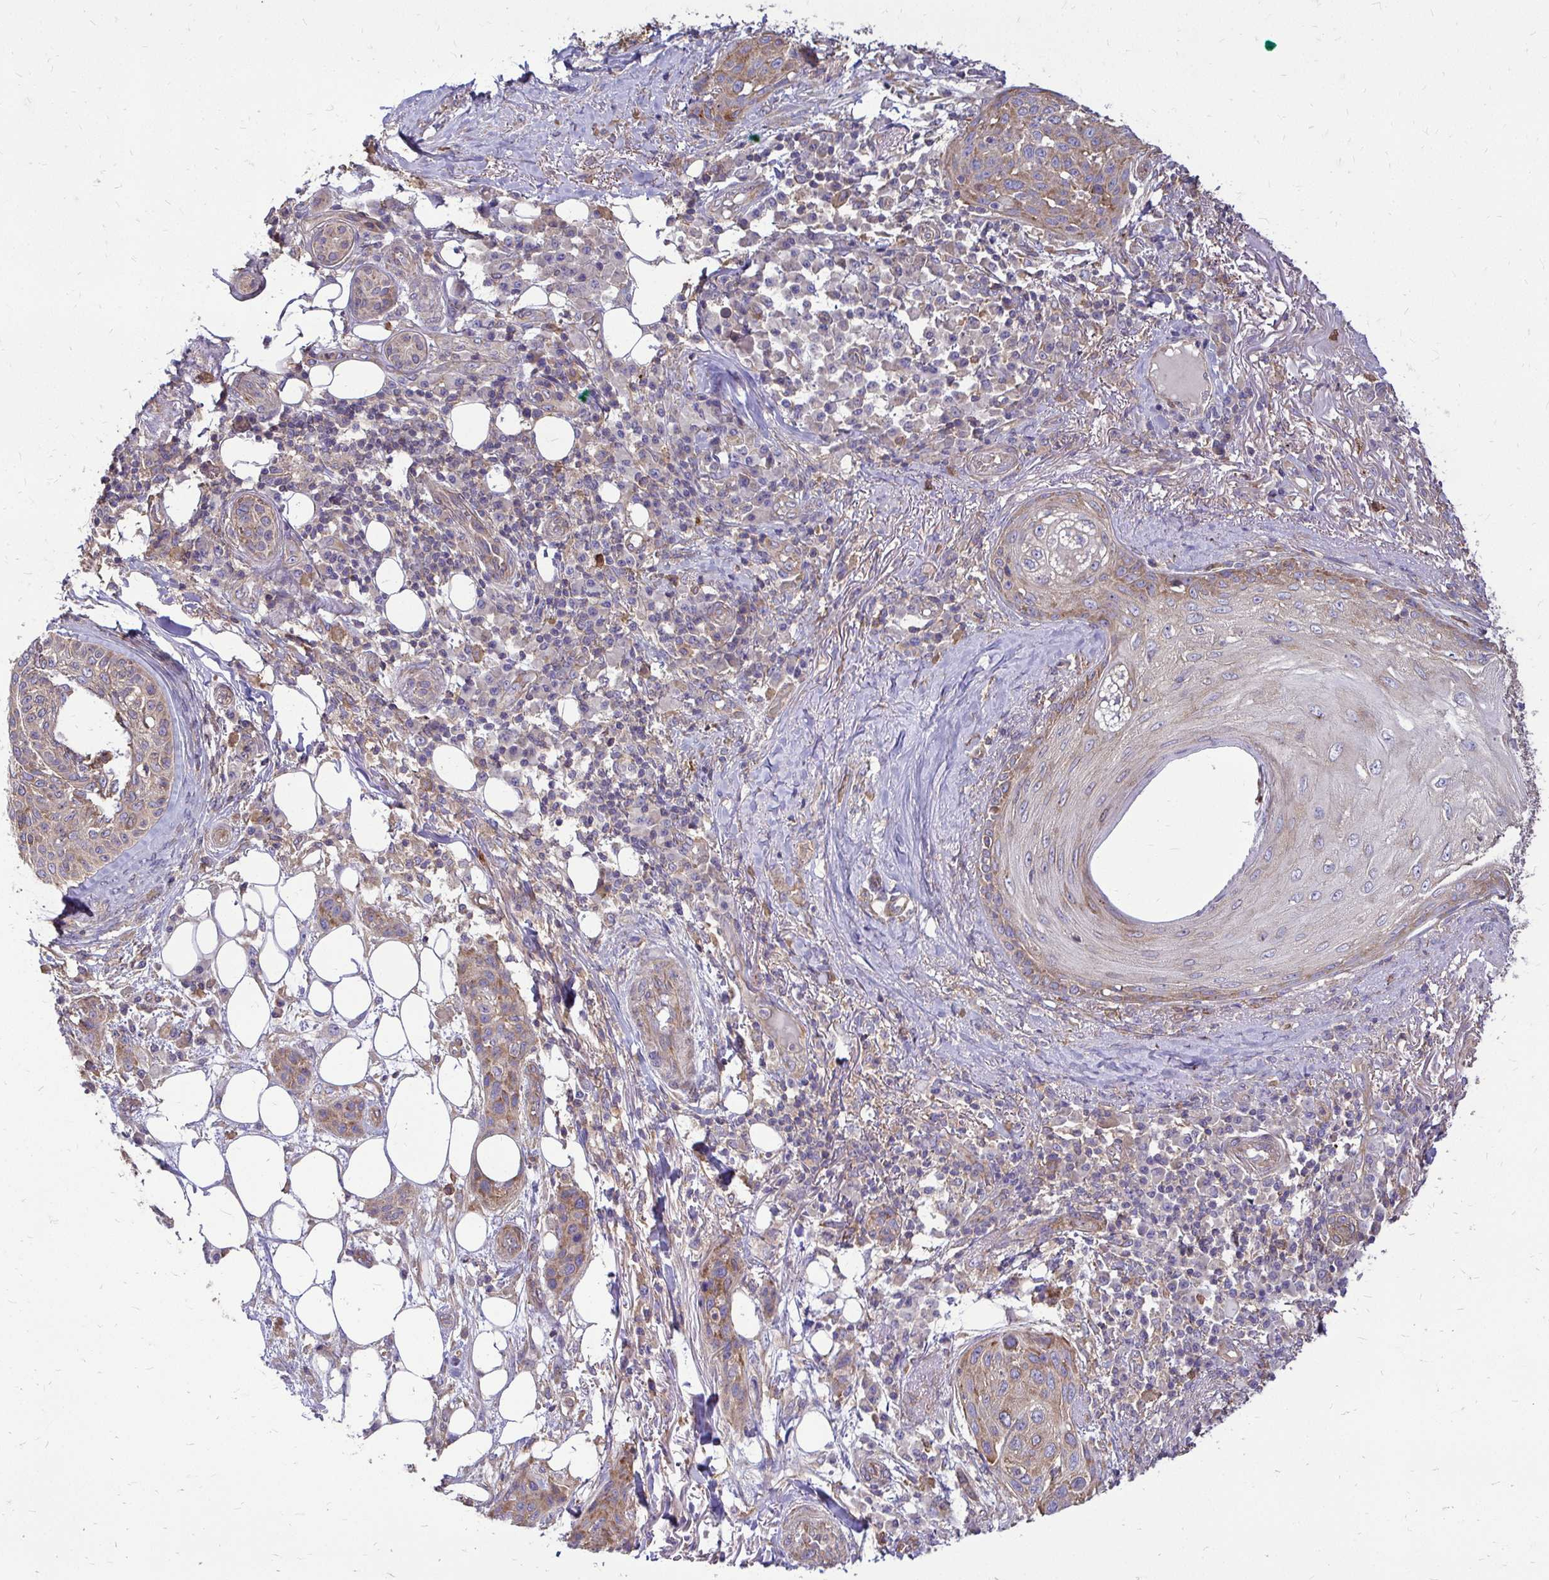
{"staining": {"intensity": "weak", "quantity": "<25%", "location": "cytoplasmic/membranous"}, "tissue": "skin cancer", "cell_type": "Tumor cells", "image_type": "cancer", "snomed": [{"axis": "morphology", "description": "Squamous cell carcinoma, NOS"}, {"axis": "topography", "description": "Skin"}], "caption": "Tumor cells show no significant positivity in skin cancer (squamous cell carcinoma). The staining was performed using DAB to visualize the protein expression in brown, while the nuclei were stained in blue with hematoxylin (Magnification: 20x).", "gene": "FMR1", "patient": {"sex": "female", "age": 87}}